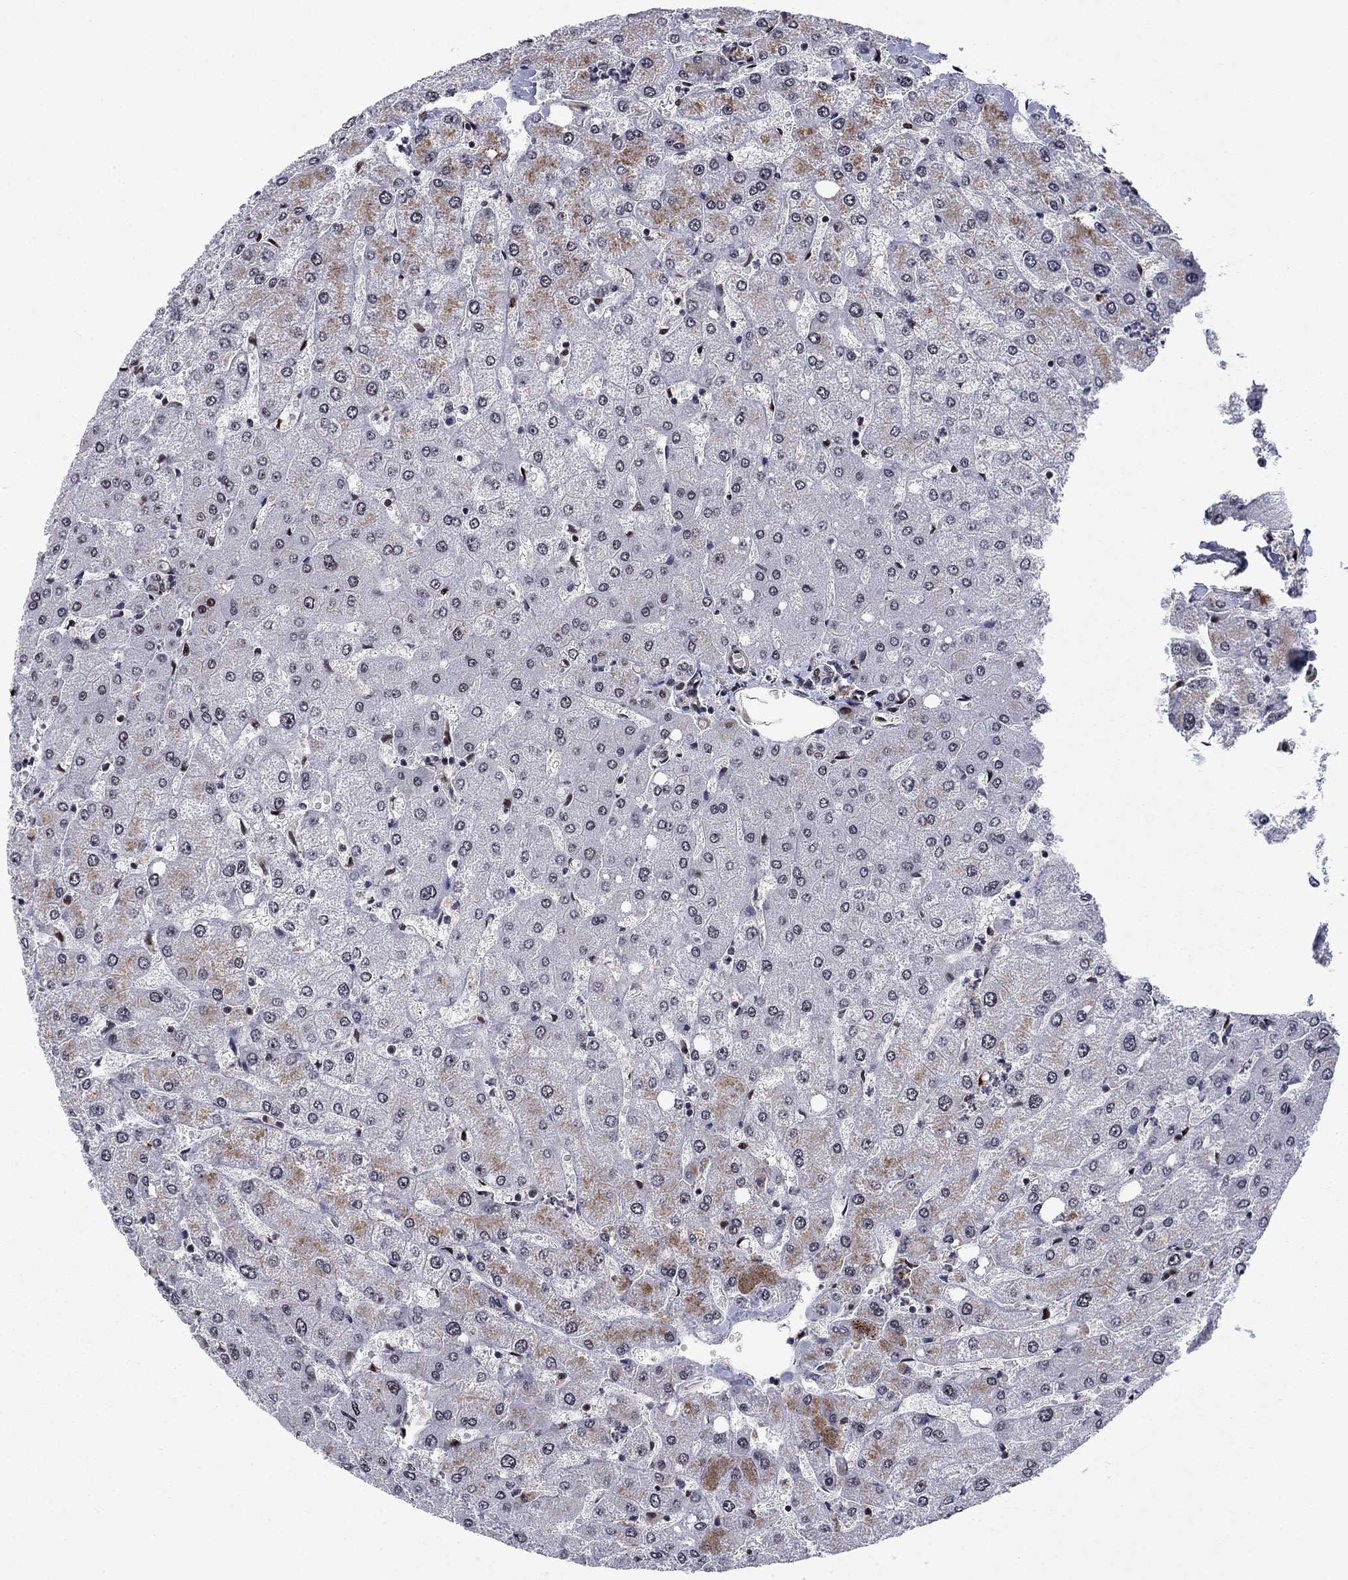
{"staining": {"intensity": "negative", "quantity": "none", "location": "none"}, "tissue": "liver", "cell_type": "Cholangiocytes", "image_type": "normal", "snomed": [{"axis": "morphology", "description": "Normal tissue, NOS"}, {"axis": "topography", "description": "Liver"}], "caption": "Cholangiocytes show no significant protein staining in unremarkable liver. The staining was performed using DAB to visualize the protein expression in brown, while the nuclei were stained in blue with hematoxylin (Magnification: 20x).", "gene": "RPRD1B", "patient": {"sex": "female", "age": 54}}